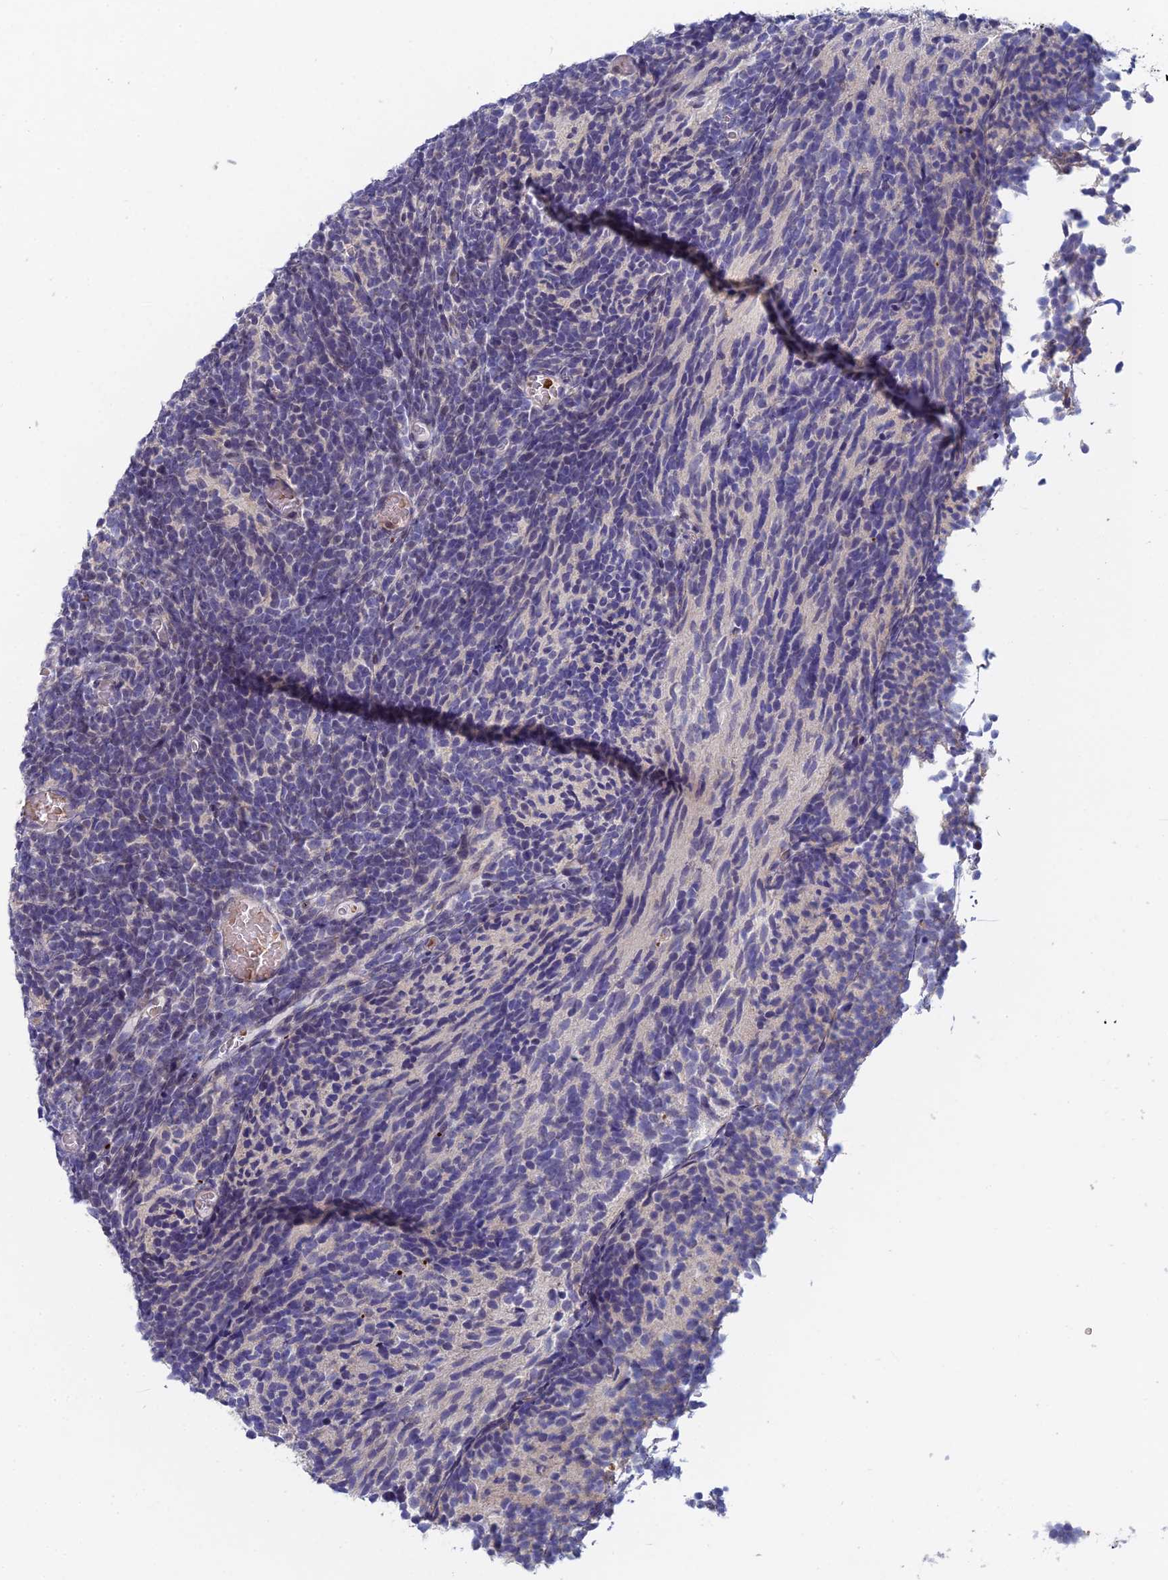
{"staining": {"intensity": "negative", "quantity": "none", "location": "none"}, "tissue": "glioma", "cell_type": "Tumor cells", "image_type": "cancer", "snomed": [{"axis": "morphology", "description": "Glioma, malignant, Low grade"}, {"axis": "topography", "description": "Brain"}], "caption": "Tumor cells show no significant protein positivity in glioma.", "gene": "GIPC1", "patient": {"sex": "female", "age": 1}}